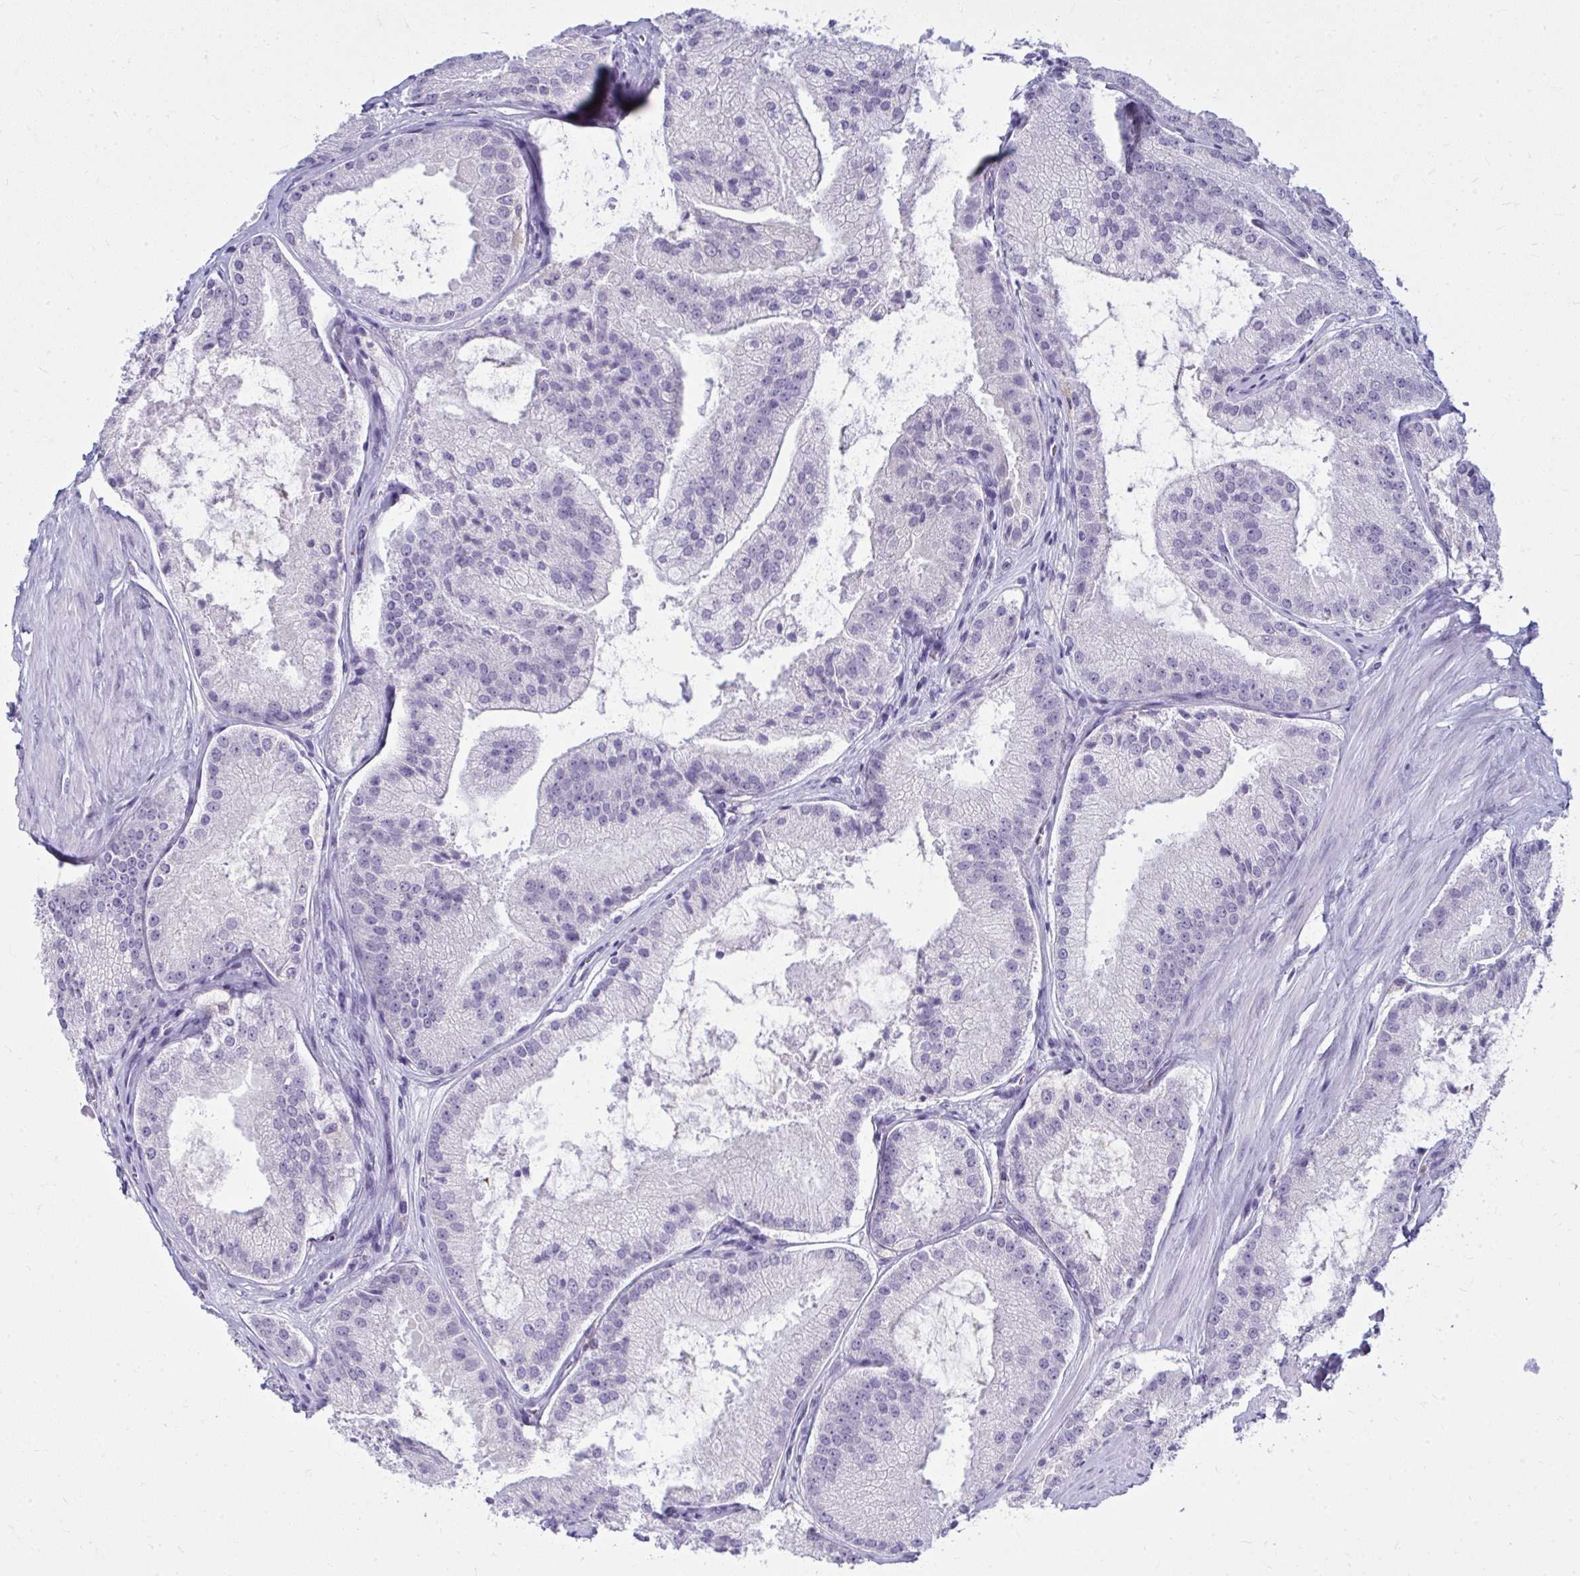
{"staining": {"intensity": "negative", "quantity": "none", "location": "none"}, "tissue": "prostate cancer", "cell_type": "Tumor cells", "image_type": "cancer", "snomed": [{"axis": "morphology", "description": "Adenocarcinoma, High grade"}, {"axis": "topography", "description": "Prostate"}], "caption": "The photomicrograph shows no staining of tumor cells in prostate cancer (high-grade adenocarcinoma).", "gene": "QDPR", "patient": {"sex": "male", "age": 73}}